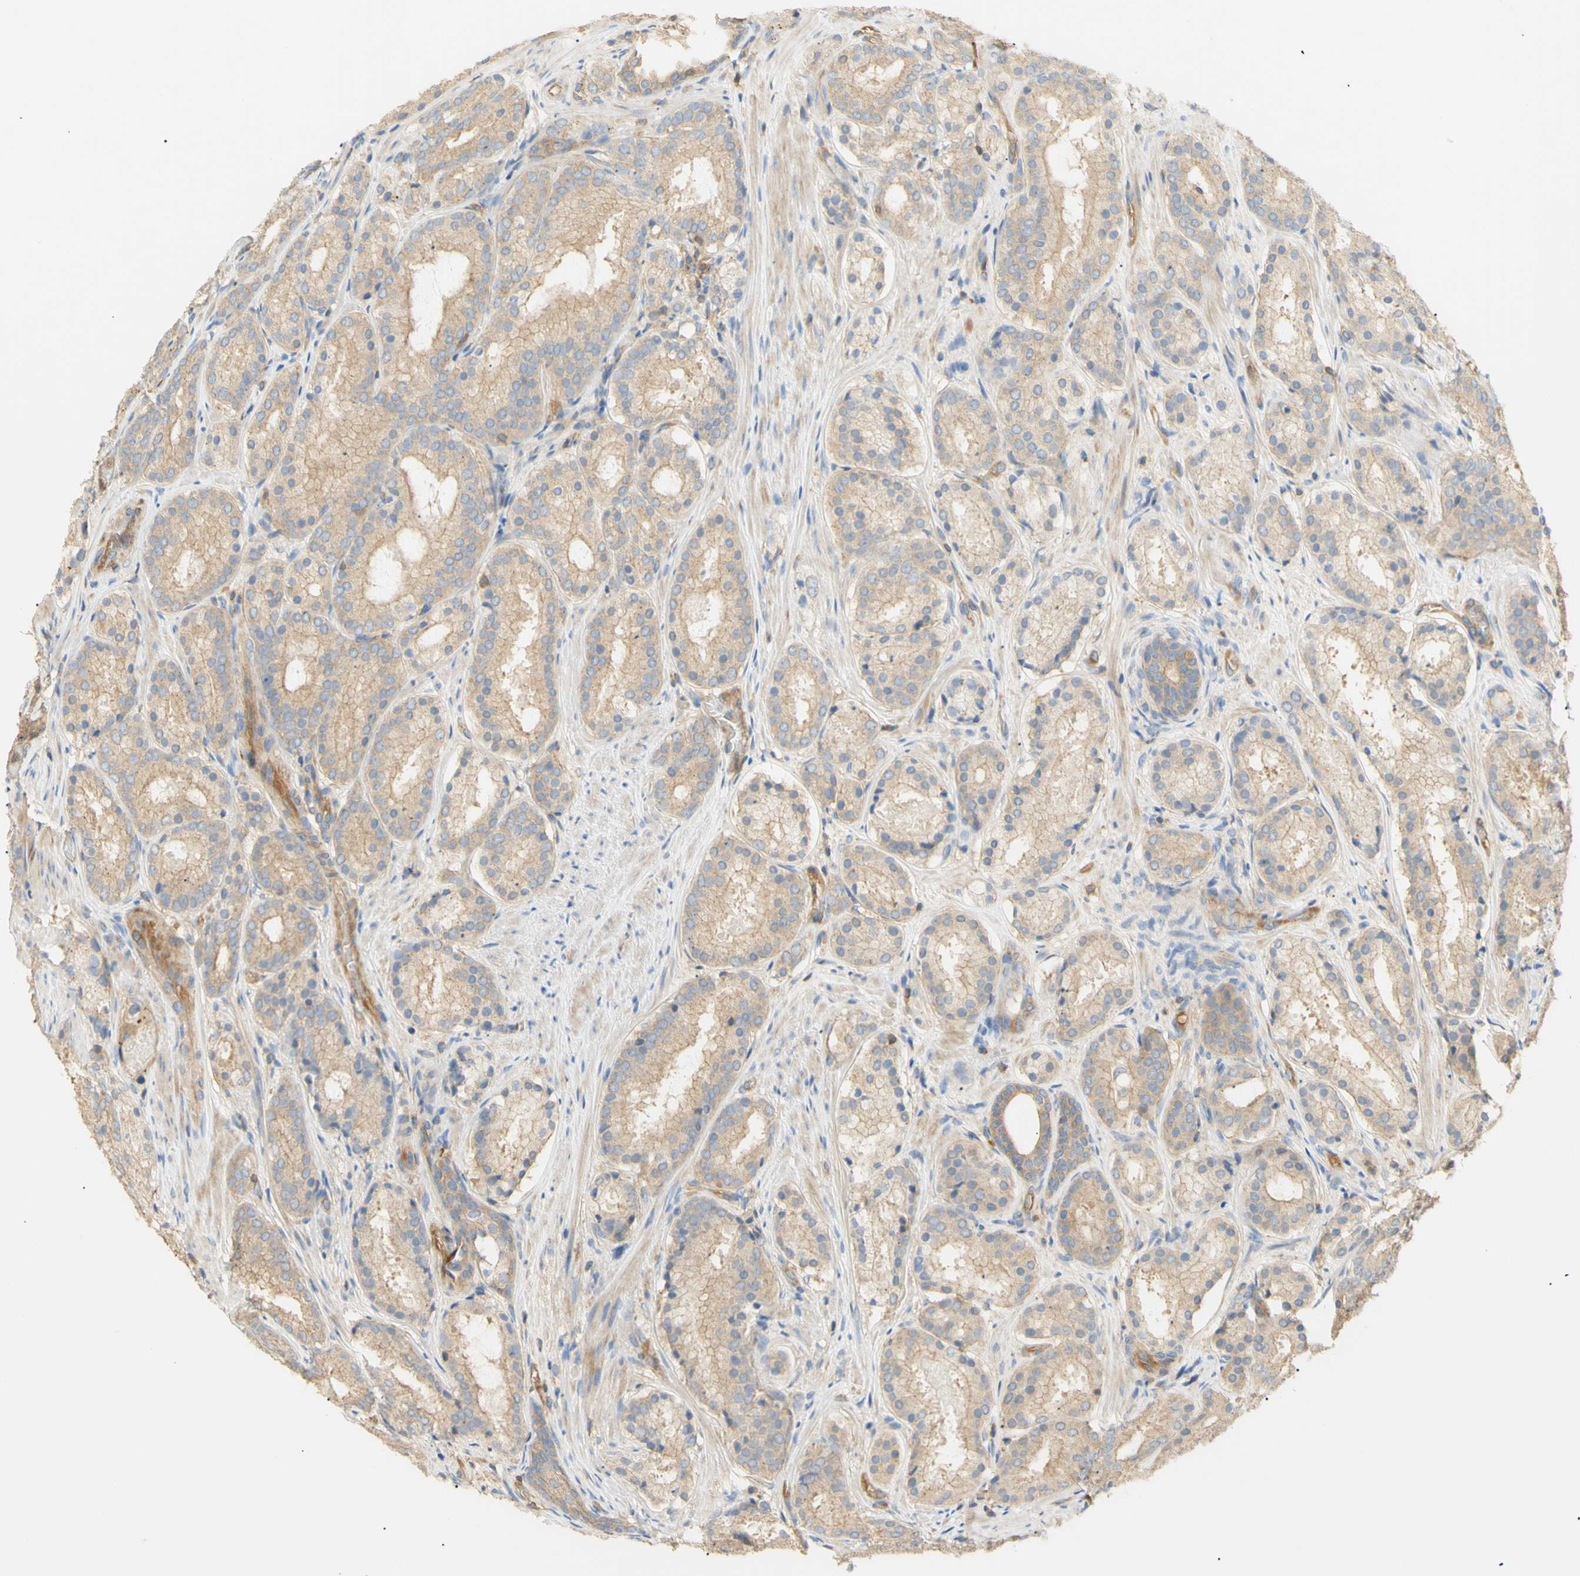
{"staining": {"intensity": "moderate", "quantity": "25%-75%", "location": "cytoplasmic/membranous"}, "tissue": "prostate cancer", "cell_type": "Tumor cells", "image_type": "cancer", "snomed": [{"axis": "morphology", "description": "Adenocarcinoma, Low grade"}, {"axis": "topography", "description": "Prostate"}], "caption": "Human adenocarcinoma (low-grade) (prostate) stained with a brown dye shows moderate cytoplasmic/membranous positive staining in about 25%-75% of tumor cells.", "gene": "KCNE4", "patient": {"sex": "male", "age": 69}}